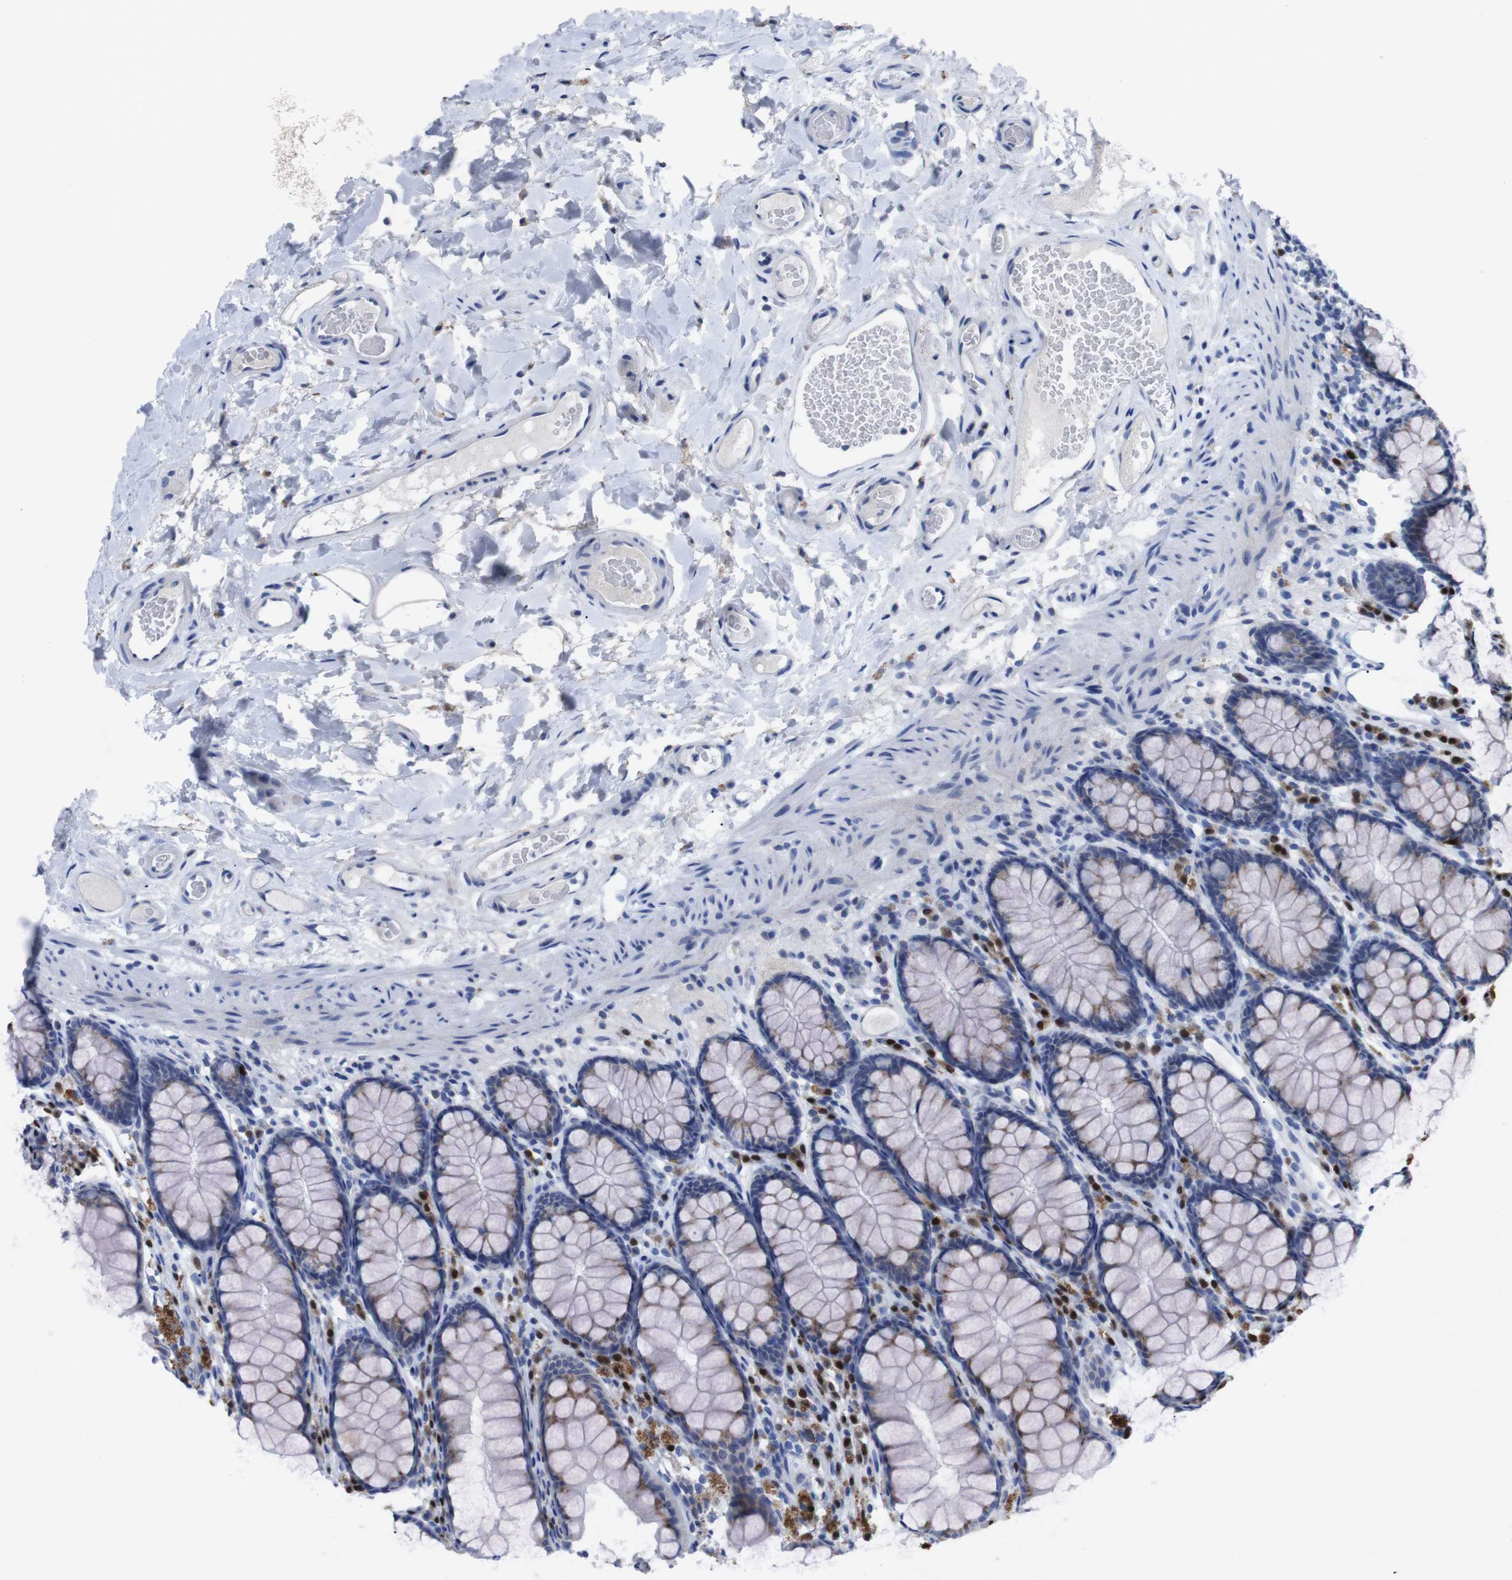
{"staining": {"intensity": "negative", "quantity": "none", "location": "none"}, "tissue": "colon", "cell_type": "Endothelial cells", "image_type": "normal", "snomed": [{"axis": "morphology", "description": "Normal tissue, NOS"}, {"axis": "topography", "description": "Colon"}], "caption": "Micrograph shows no significant protein positivity in endothelial cells of benign colon. Nuclei are stained in blue.", "gene": "IRF4", "patient": {"sex": "female", "age": 55}}